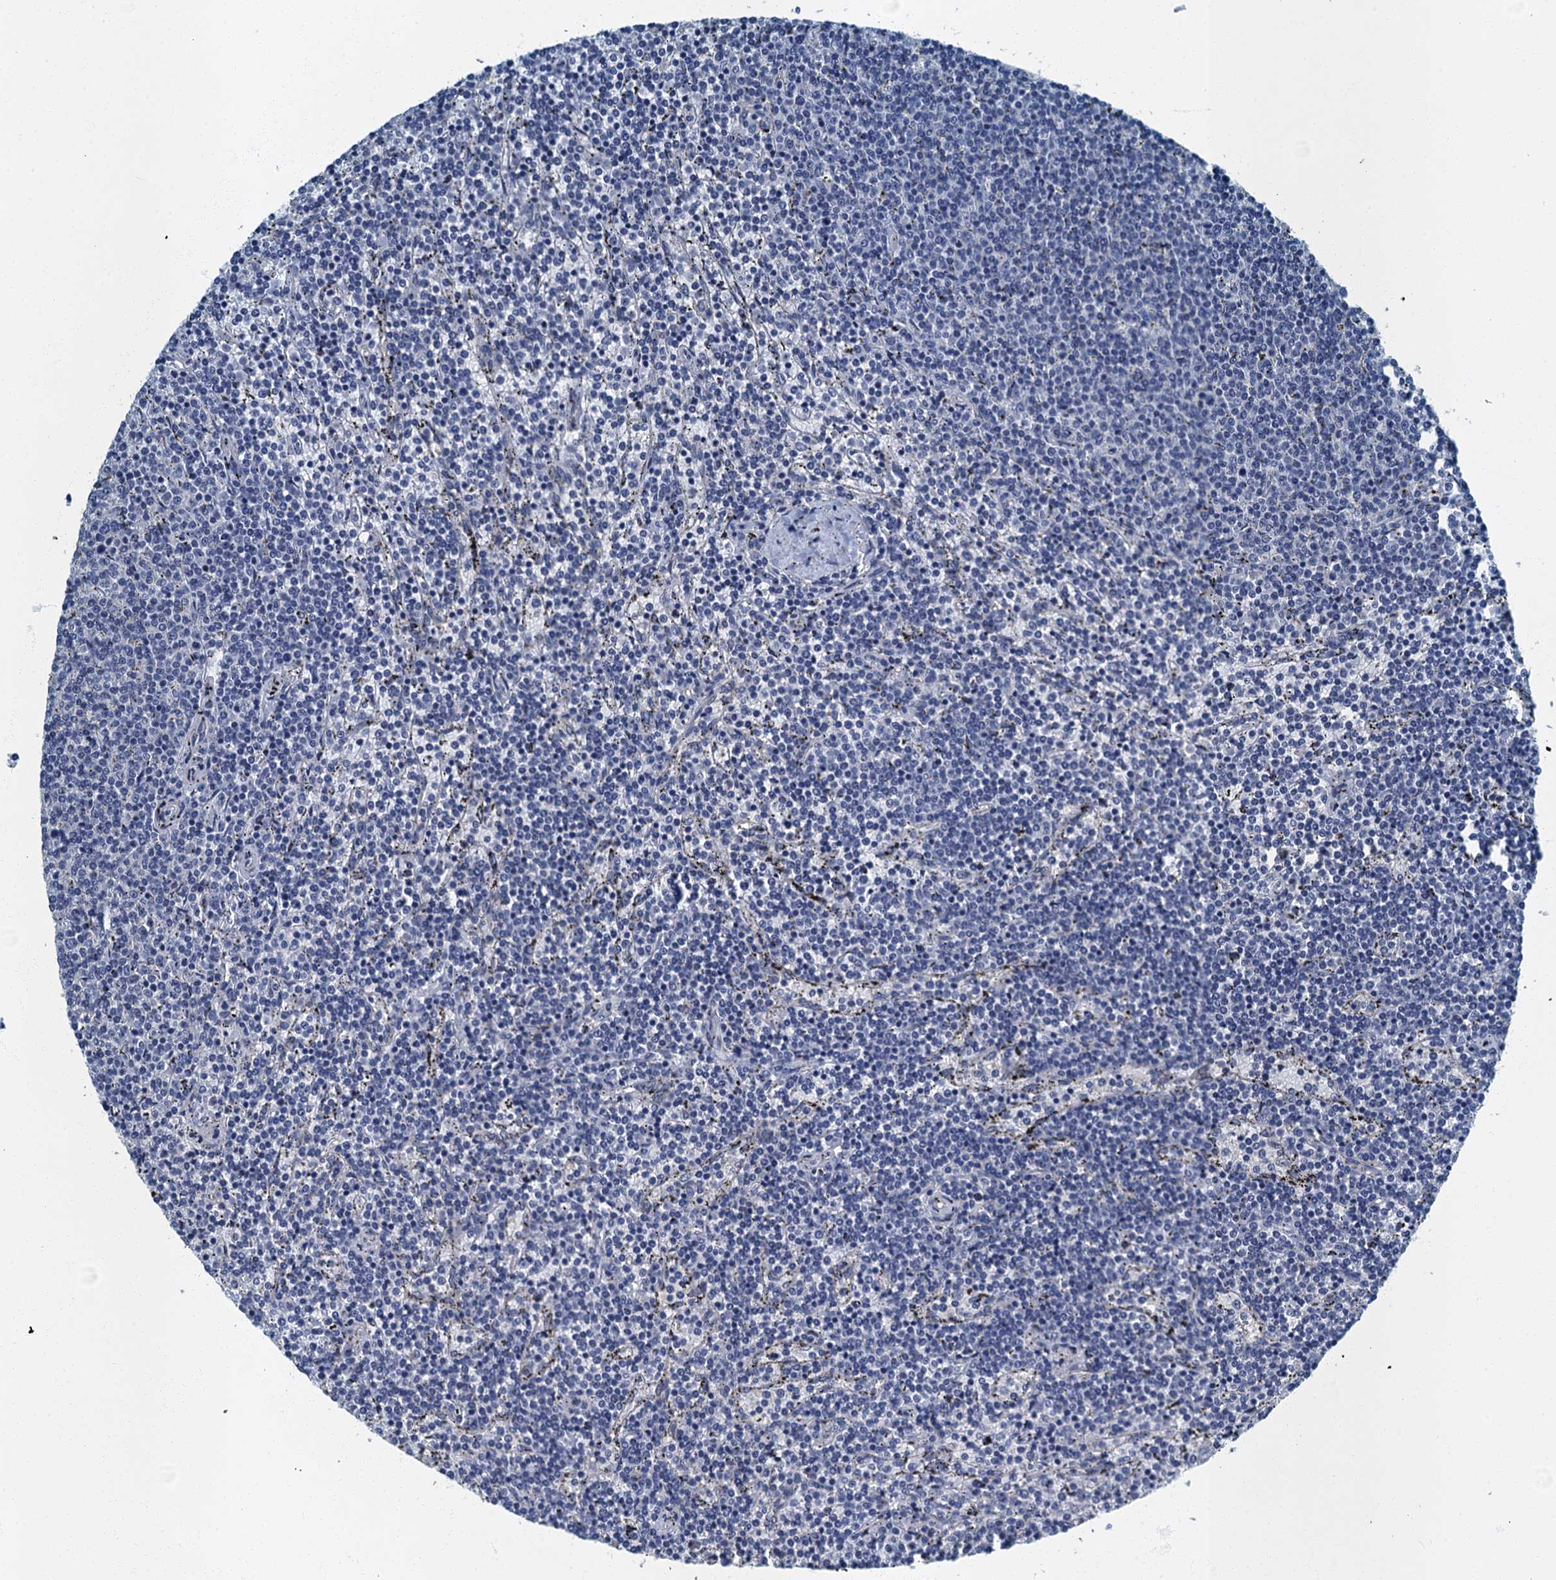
{"staining": {"intensity": "negative", "quantity": "none", "location": "none"}, "tissue": "lymphoma", "cell_type": "Tumor cells", "image_type": "cancer", "snomed": [{"axis": "morphology", "description": "Malignant lymphoma, non-Hodgkin's type, Low grade"}, {"axis": "topography", "description": "Spleen"}], "caption": "Immunohistochemical staining of malignant lymphoma, non-Hodgkin's type (low-grade) shows no significant expression in tumor cells.", "gene": "GADL1", "patient": {"sex": "female", "age": 50}}